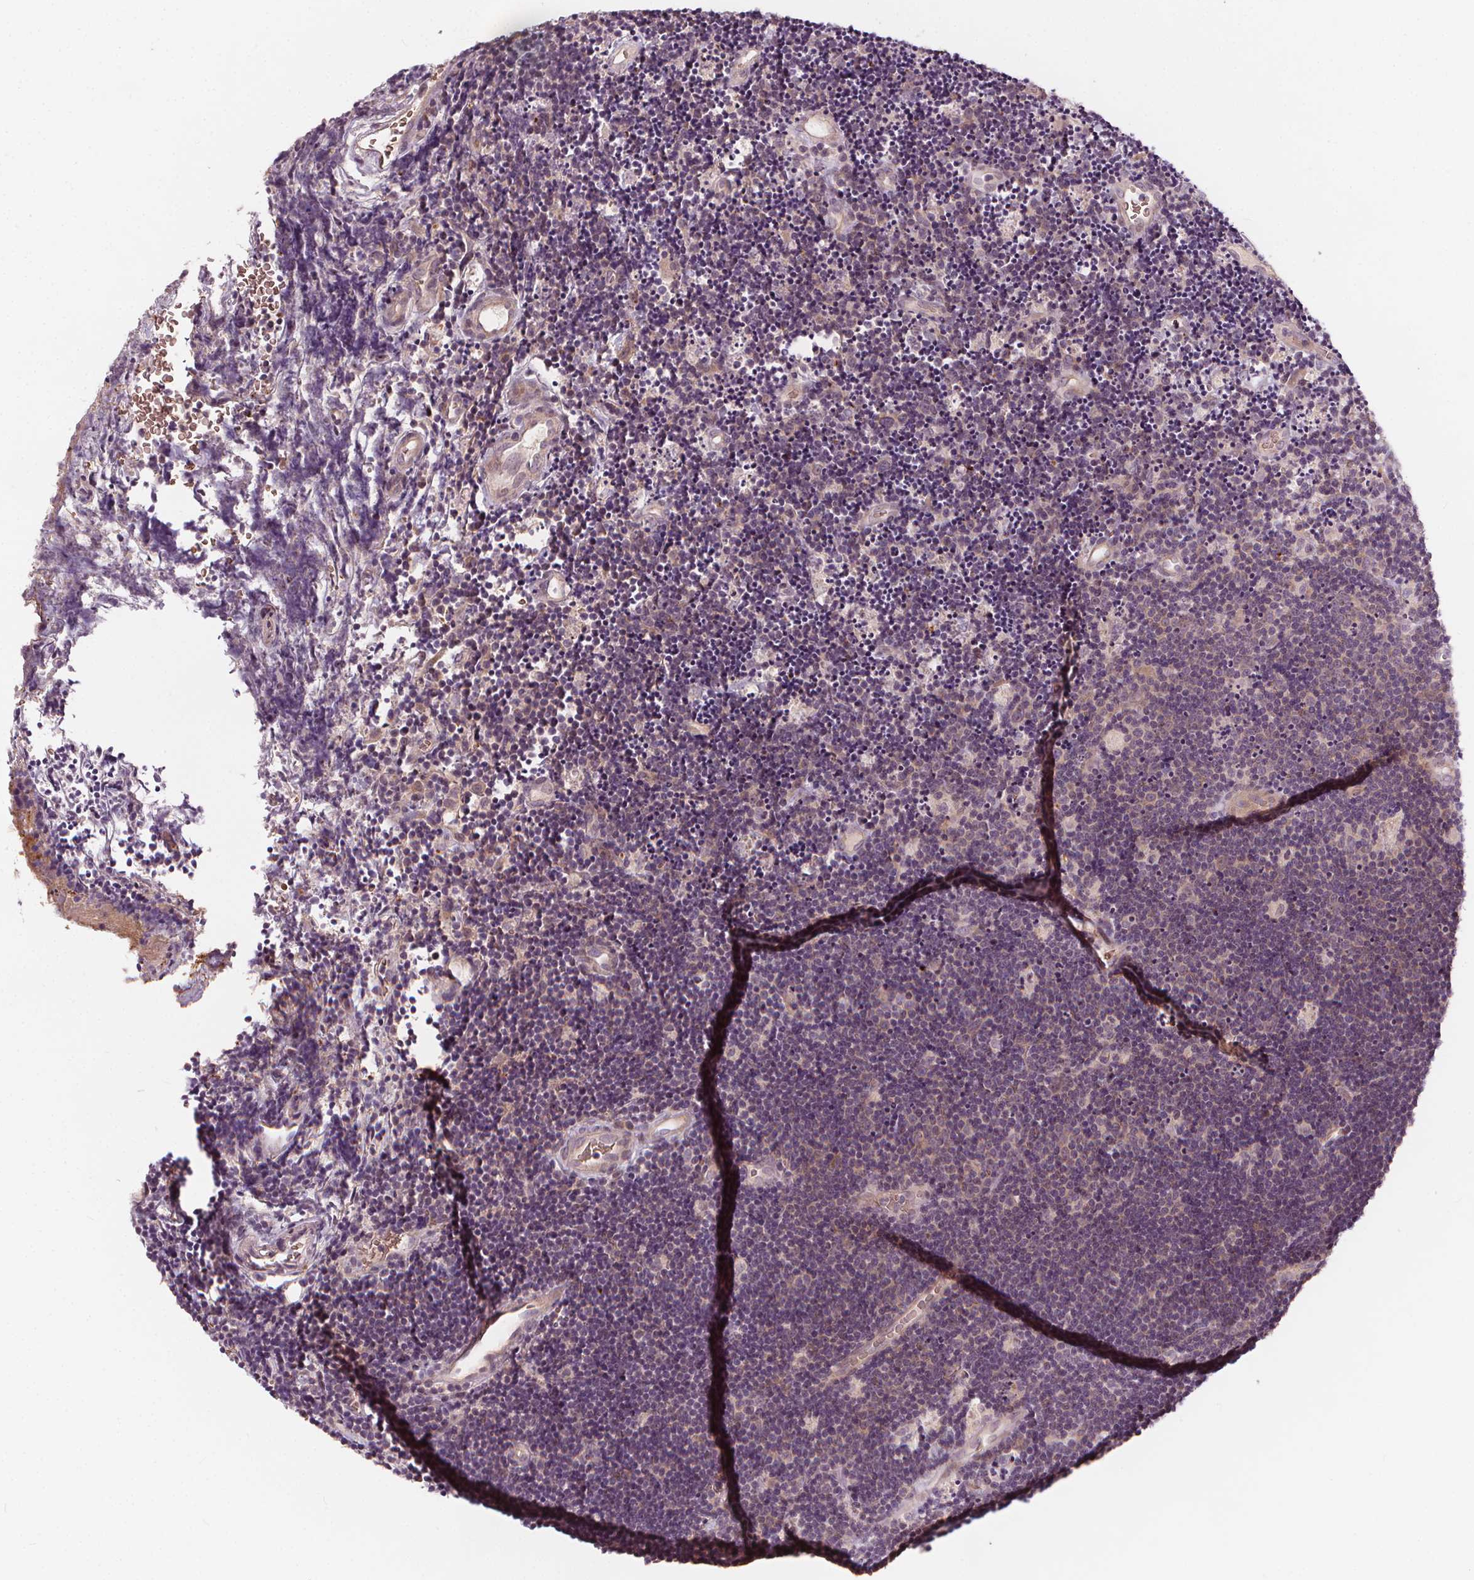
{"staining": {"intensity": "negative", "quantity": "none", "location": "none"}, "tissue": "lymphoma", "cell_type": "Tumor cells", "image_type": "cancer", "snomed": [{"axis": "morphology", "description": "Malignant lymphoma, non-Hodgkin's type, Low grade"}, {"axis": "topography", "description": "Brain"}], "caption": "Immunohistochemistry of malignant lymphoma, non-Hodgkin's type (low-grade) exhibits no positivity in tumor cells.", "gene": "IPO13", "patient": {"sex": "female", "age": 66}}